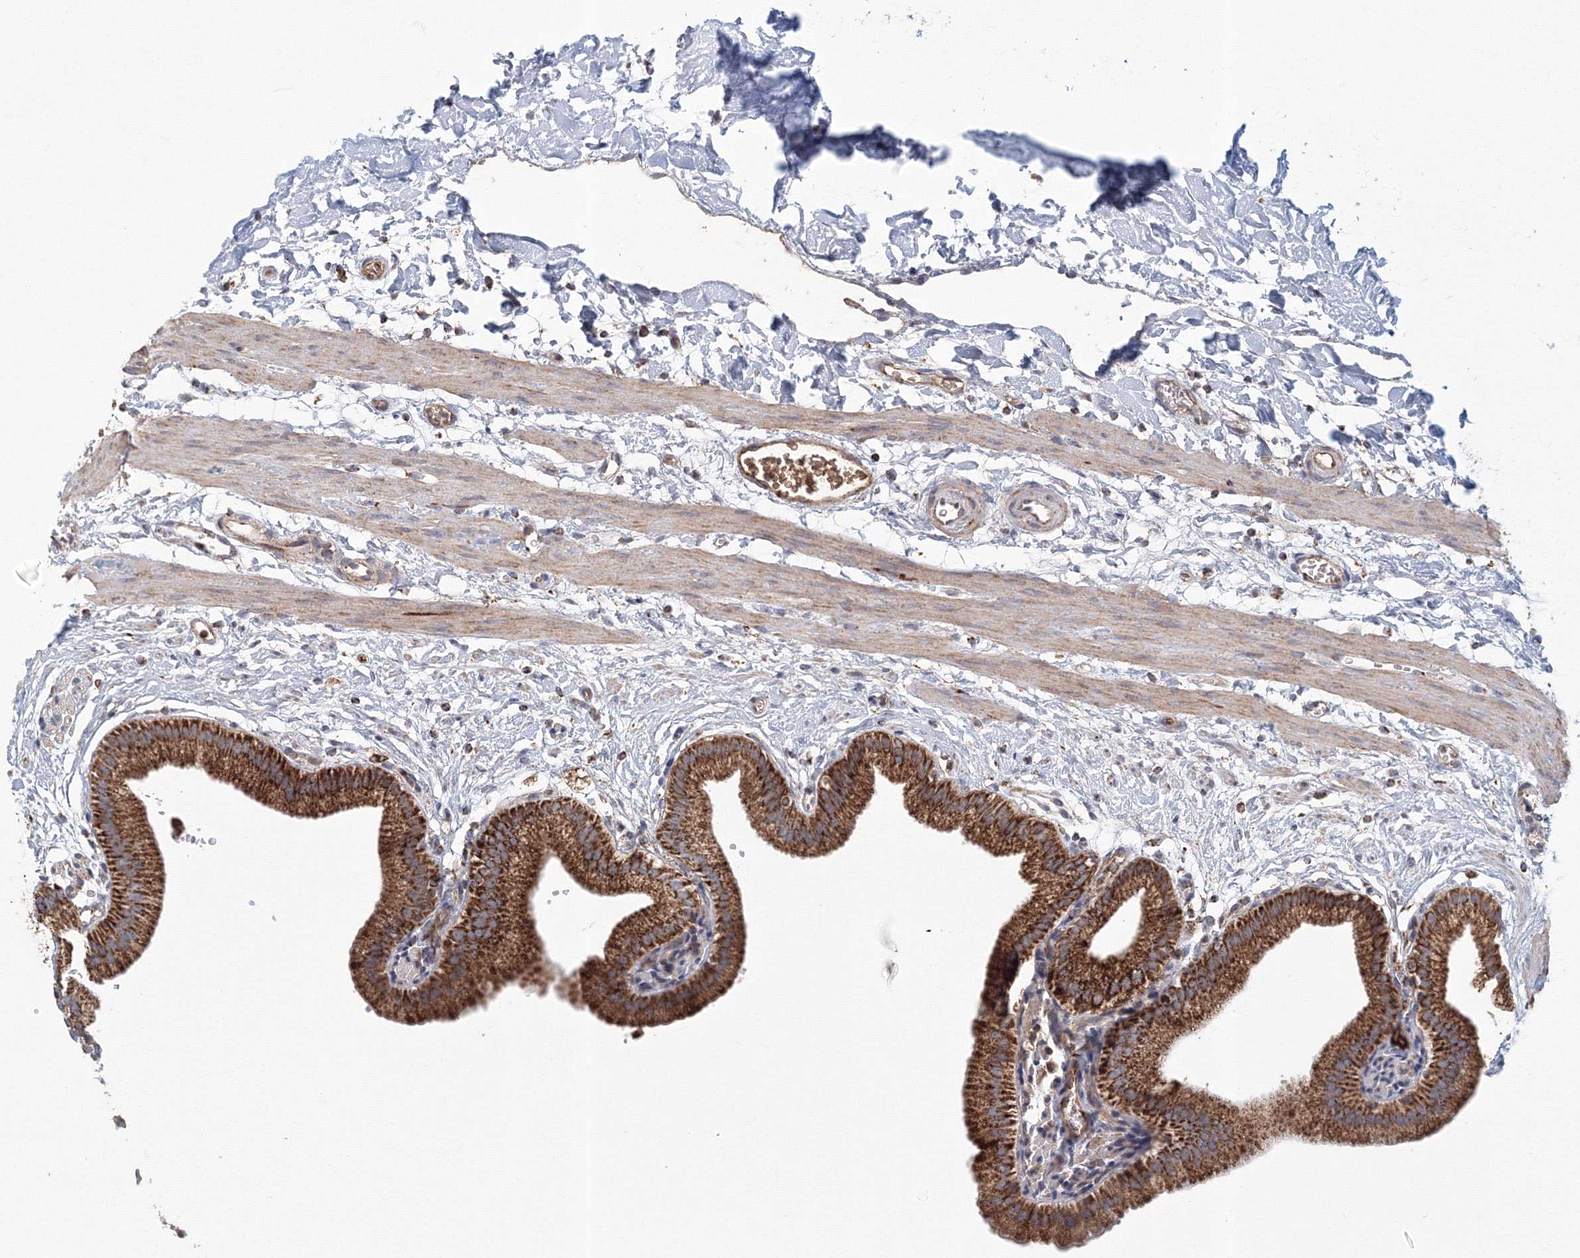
{"staining": {"intensity": "strong", "quantity": ">75%", "location": "cytoplasmic/membranous"}, "tissue": "gallbladder", "cell_type": "Glandular cells", "image_type": "normal", "snomed": [{"axis": "morphology", "description": "Normal tissue, NOS"}, {"axis": "topography", "description": "Gallbladder"}], "caption": "This is a micrograph of IHC staining of benign gallbladder, which shows strong staining in the cytoplasmic/membranous of glandular cells.", "gene": "GRPEL1", "patient": {"sex": "male", "age": 55}}